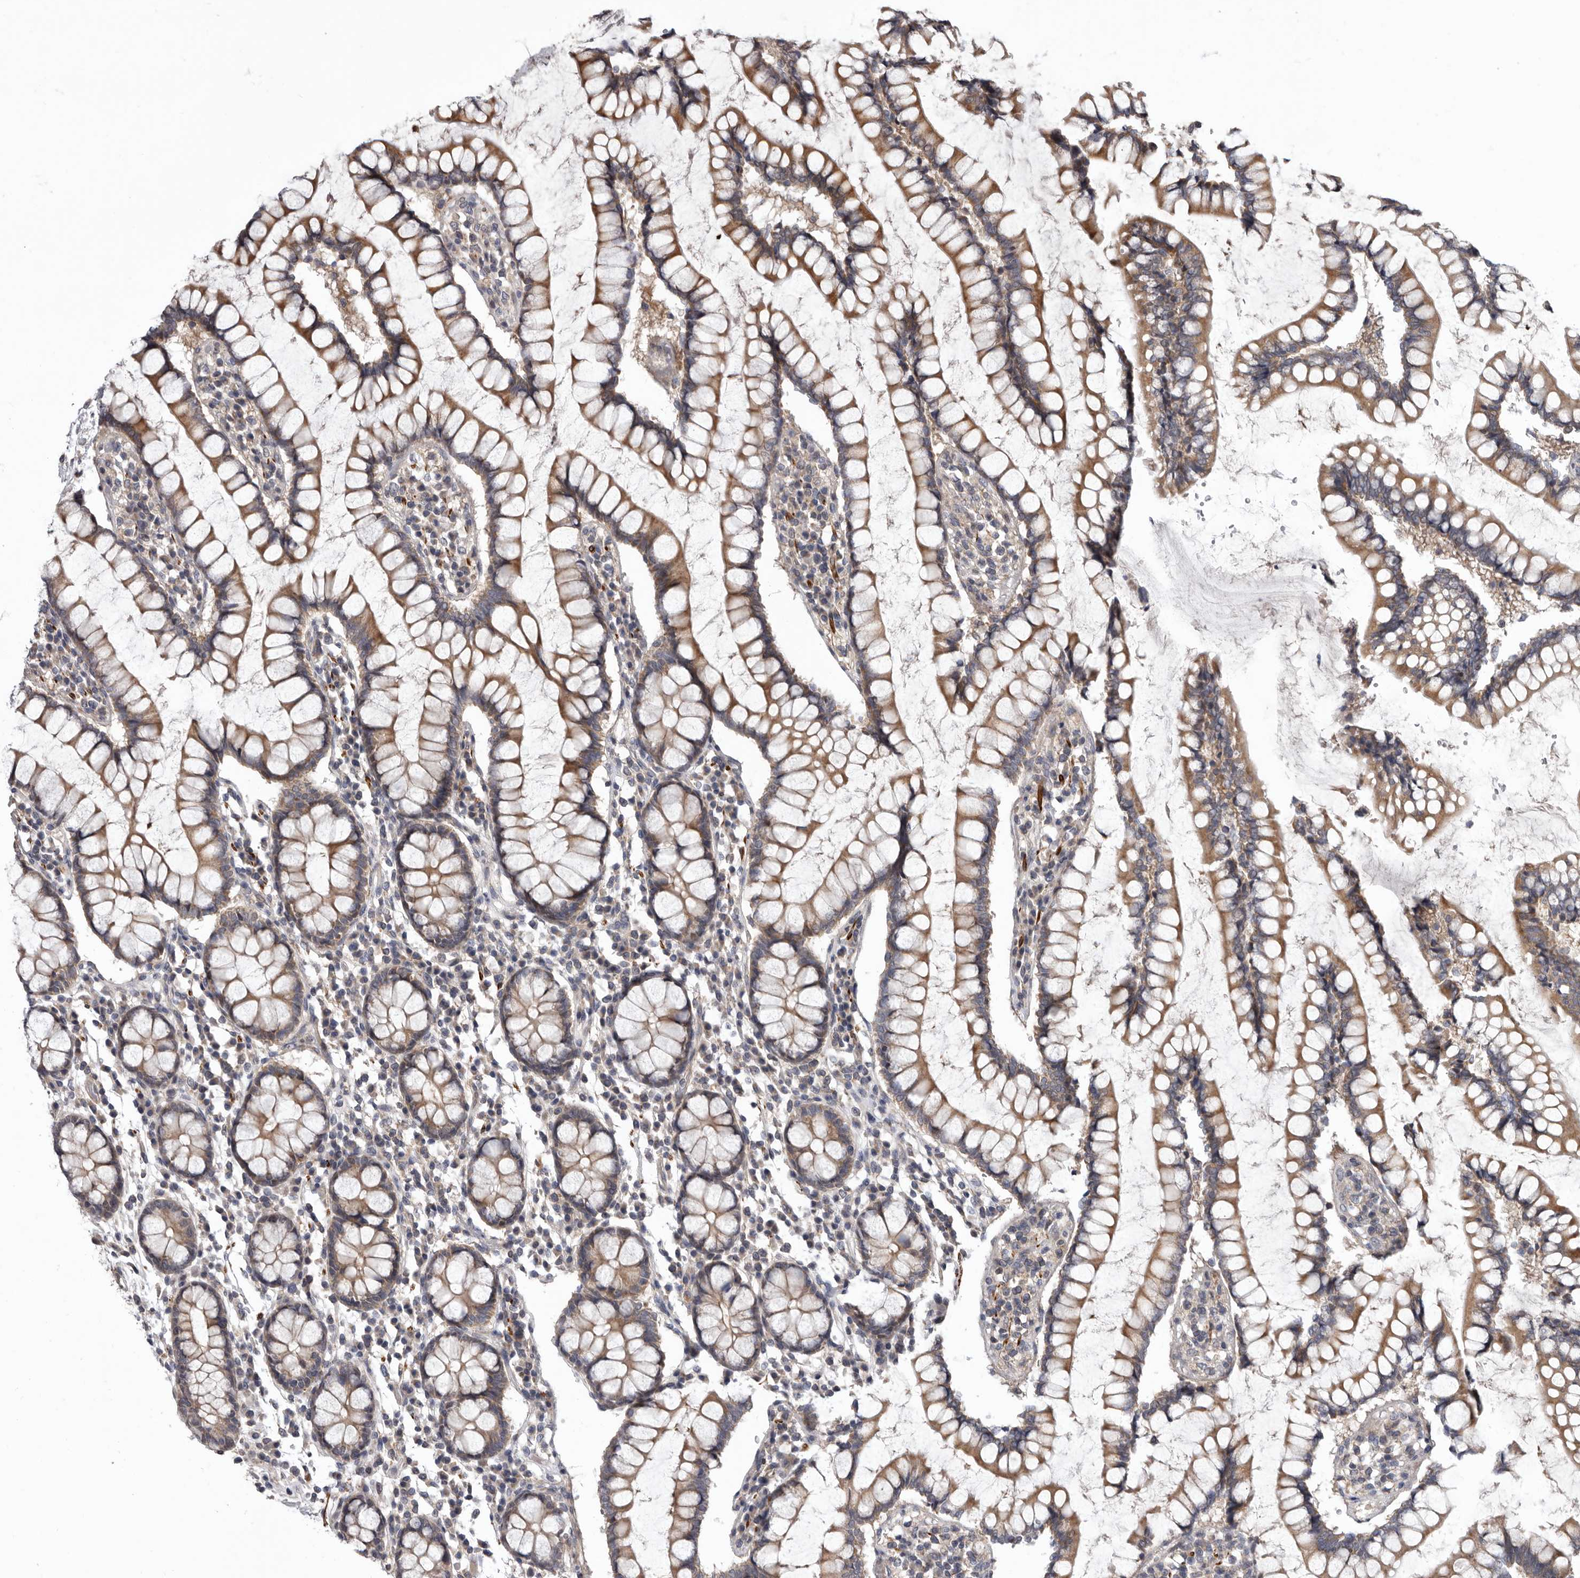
{"staining": {"intensity": "moderate", "quantity": "25%-75%", "location": "cytoplasmic/membranous"}, "tissue": "colon", "cell_type": "Glandular cells", "image_type": "normal", "snomed": [{"axis": "morphology", "description": "Normal tissue, NOS"}, {"axis": "topography", "description": "Colon"}], "caption": "IHC staining of benign colon, which displays medium levels of moderate cytoplasmic/membranous staining in approximately 25%-75% of glandular cells indicating moderate cytoplasmic/membranous protein staining. The staining was performed using DAB (brown) for protein detection and nuclei were counterstained in hematoxylin (blue).", "gene": "FGFR4", "patient": {"sex": "female", "age": 79}}